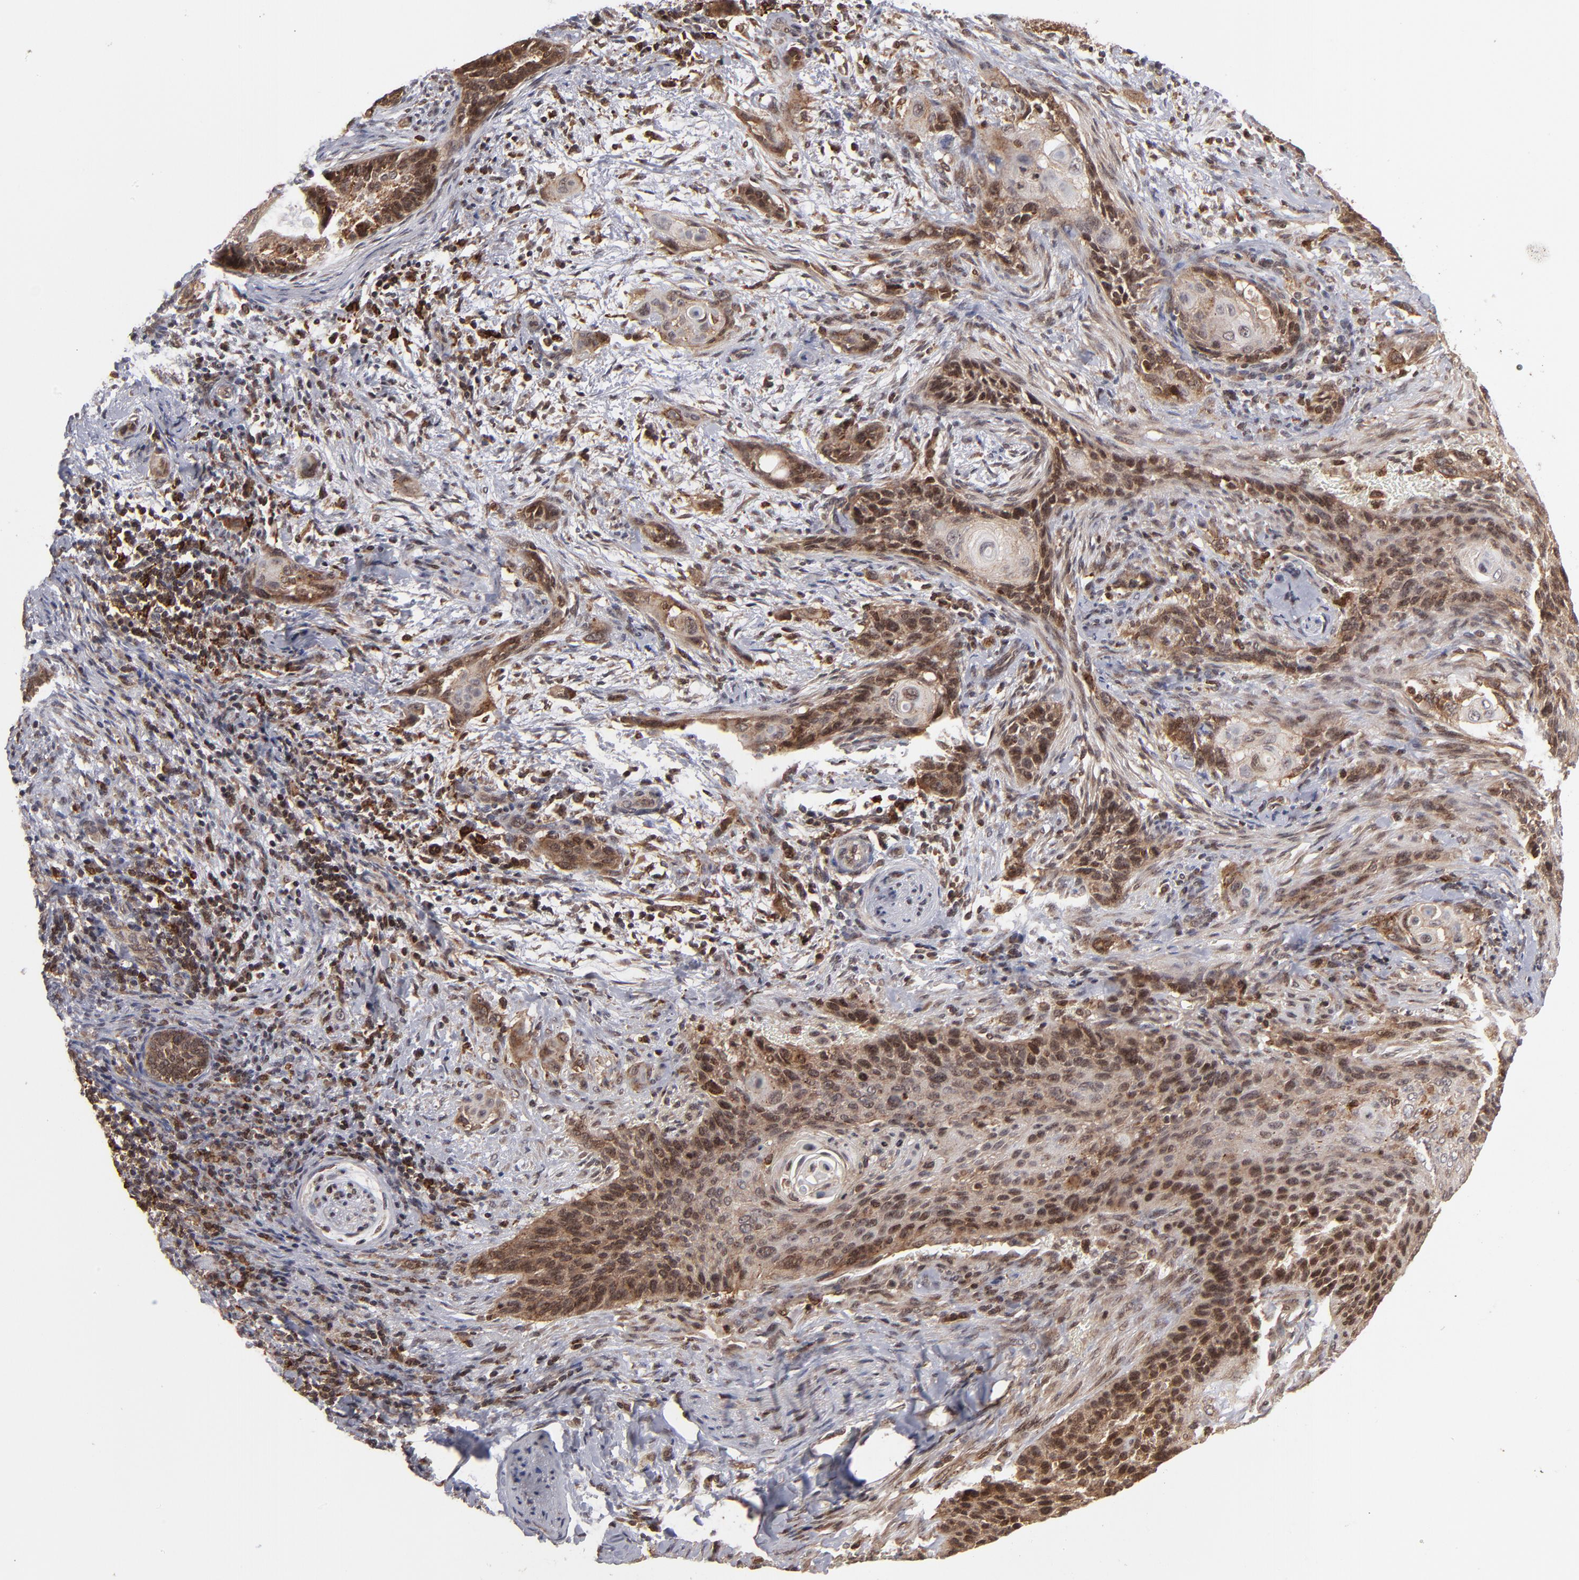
{"staining": {"intensity": "moderate", "quantity": ">75%", "location": "cytoplasmic/membranous,nuclear"}, "tissue": "cervical cancer", "cell_type": "Tumor cells", "image_type": "cancer", "snomed": [{"axis": "morphology", "description": "Squamous cell carcinoma, NOS"}, {"axis": "topography", "description": "Cervix"}], "caption": "Immunohistochemistry (IHC) of cervical squamous cell carcinoma displays medium levels of moderate cytoplasmic/membranous and nuclear staining in approximately >75% of tumor cells.", "gene": "RGS6", "patient": {"sex": "female", "age": 33}}